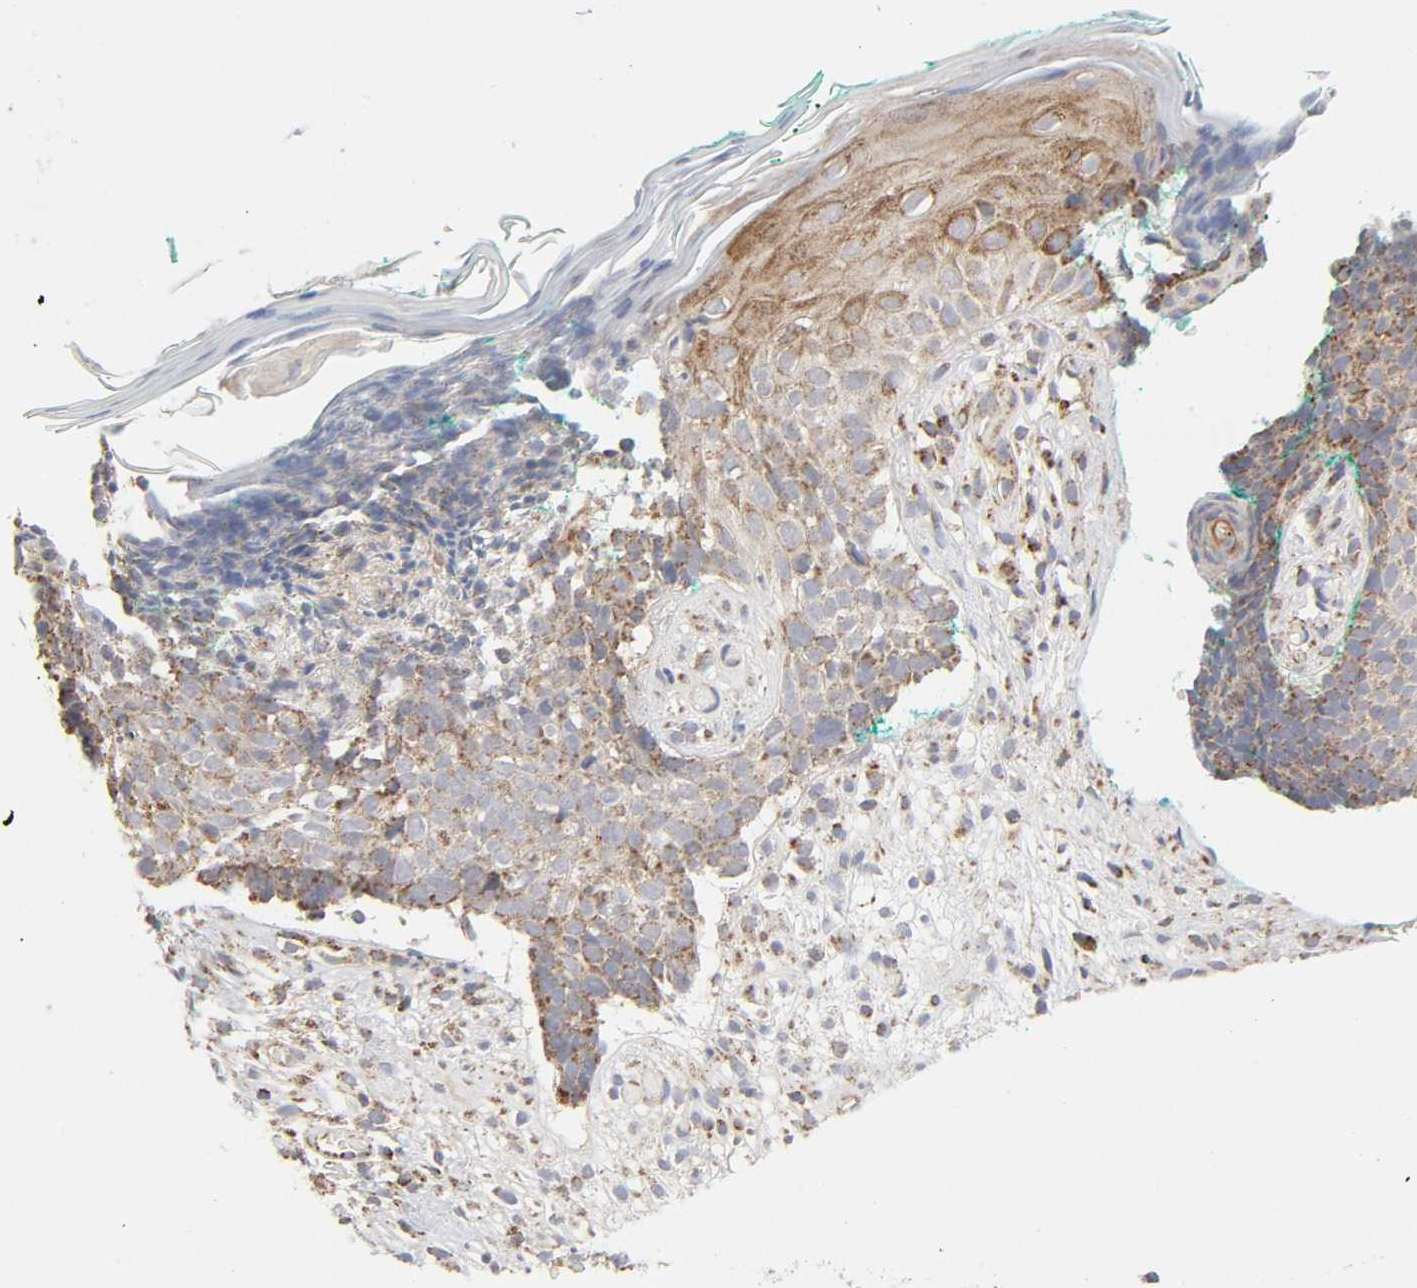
{"staining": {"intensity": "moderate", "quantity": ">75%", "location": "cytoplasmic/membranous"}, "tissue": "skin cancer", "cell_type": "Tumor cells", "image_type": "cancer", "snomed": [{"axis": "morphology", "description": "Basal cell carcinoma"}, {"axis": "topography", "description": "Skin"}], "caption": "A medium amount of moderate cytoplasmic/membranous positivity is present in about >75% of tumor cells in basal cell carcinoma (skin) tissue.", "gene": "SYT16", "patient": {"sex": "female", "age": 58}}